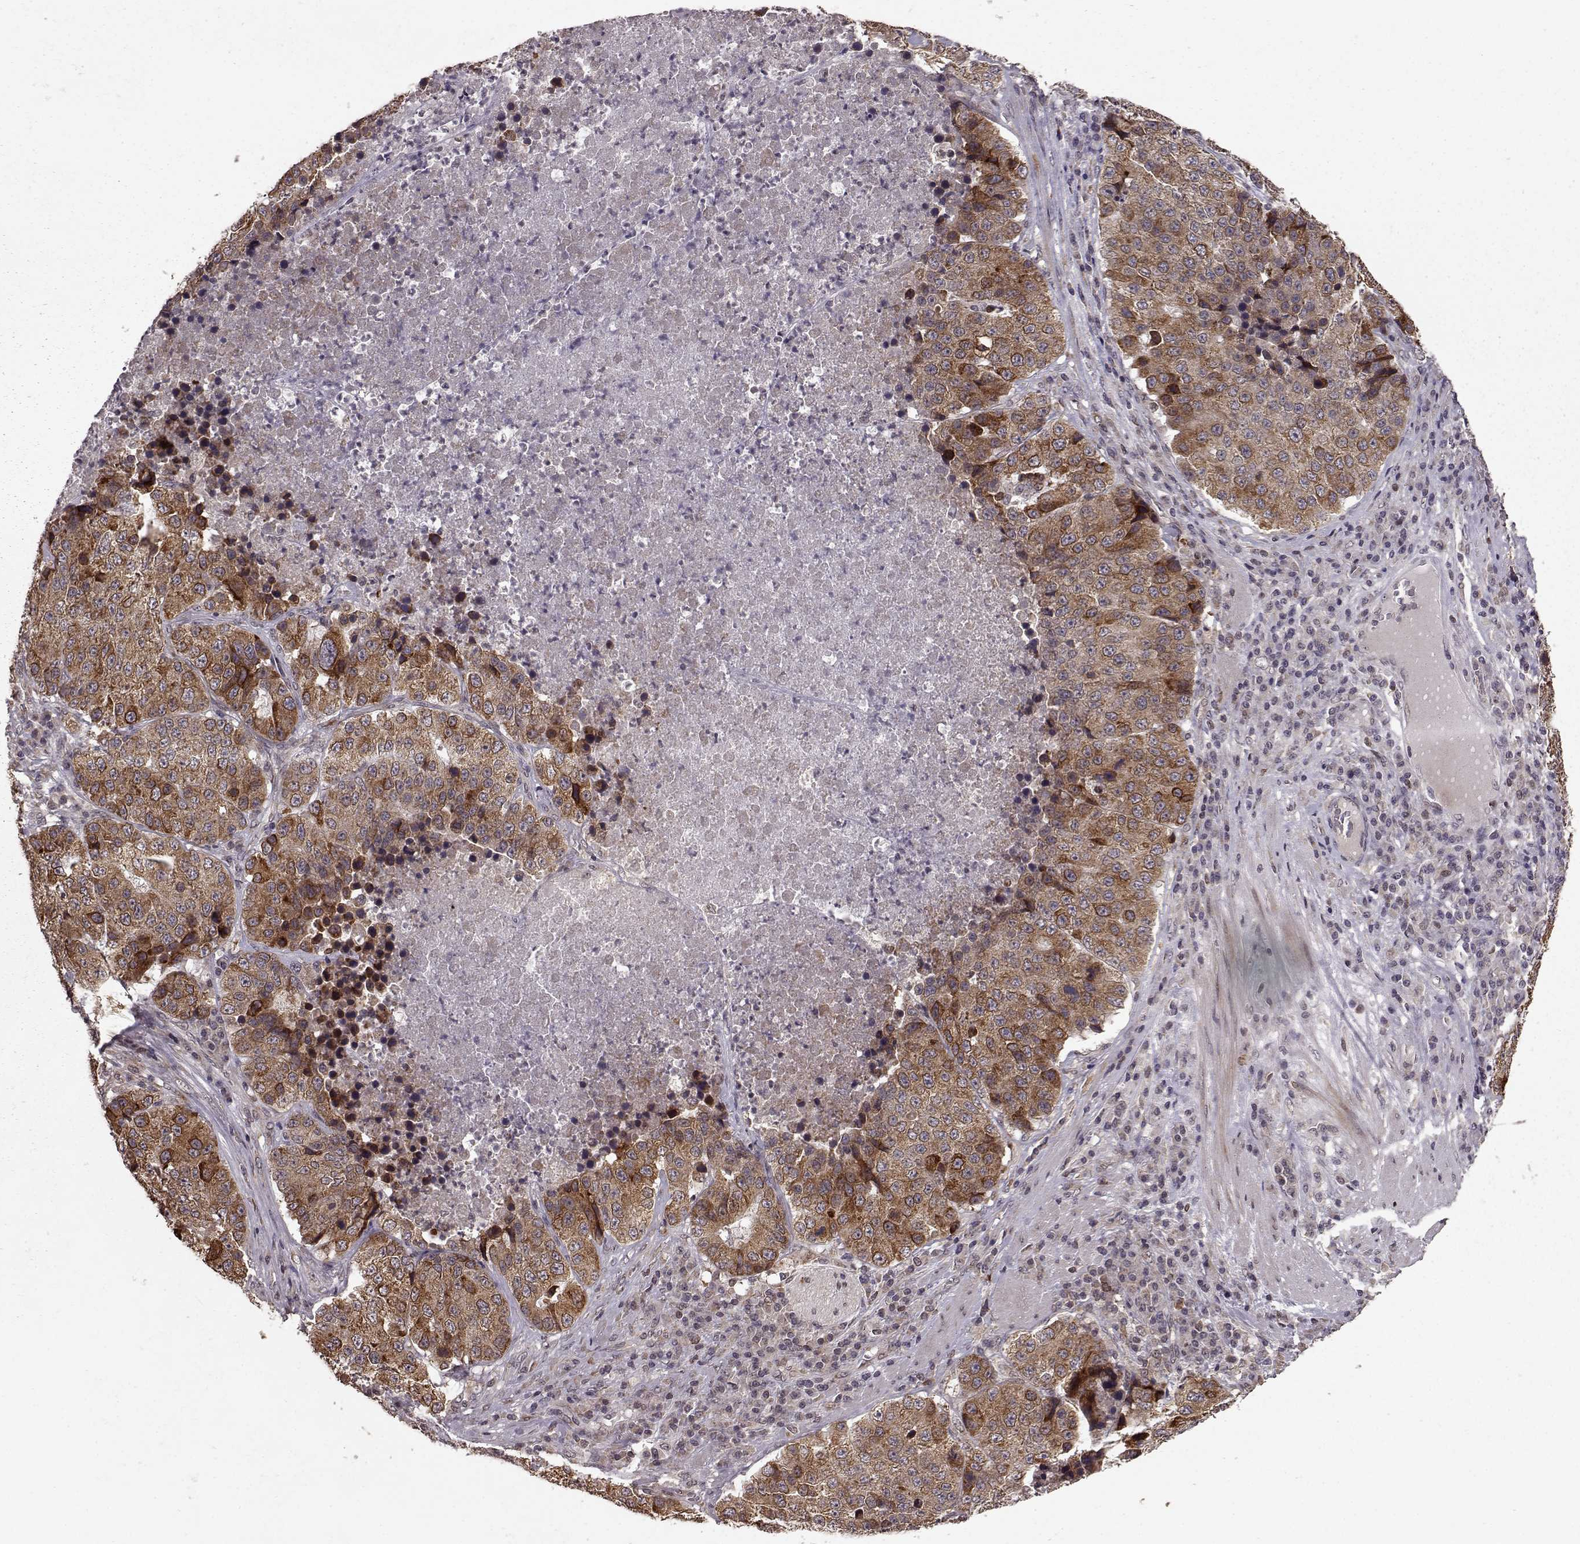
{"staining": {"intensity": "strong", "quantity": ">75%", "location": "cytoplasmic/membranous"}, "tissue": "stomach cancer", "cell_type": "Tumor cells", "image_type": "cancer", "snomed": [{"axis": "morphology", "description": "Adenocarcinoma, NOS"}, {"axis": "topography", "description": "Stomach"}], "caption": "Protein staining by immunohistochemistry shows strong cytoplasmic/membranous positivity in approximately >75% of tumor cells in adenocarcinoma (stomach).", "gene": "ELOVL5", "patient": {"sex": "male", "age": 71}}